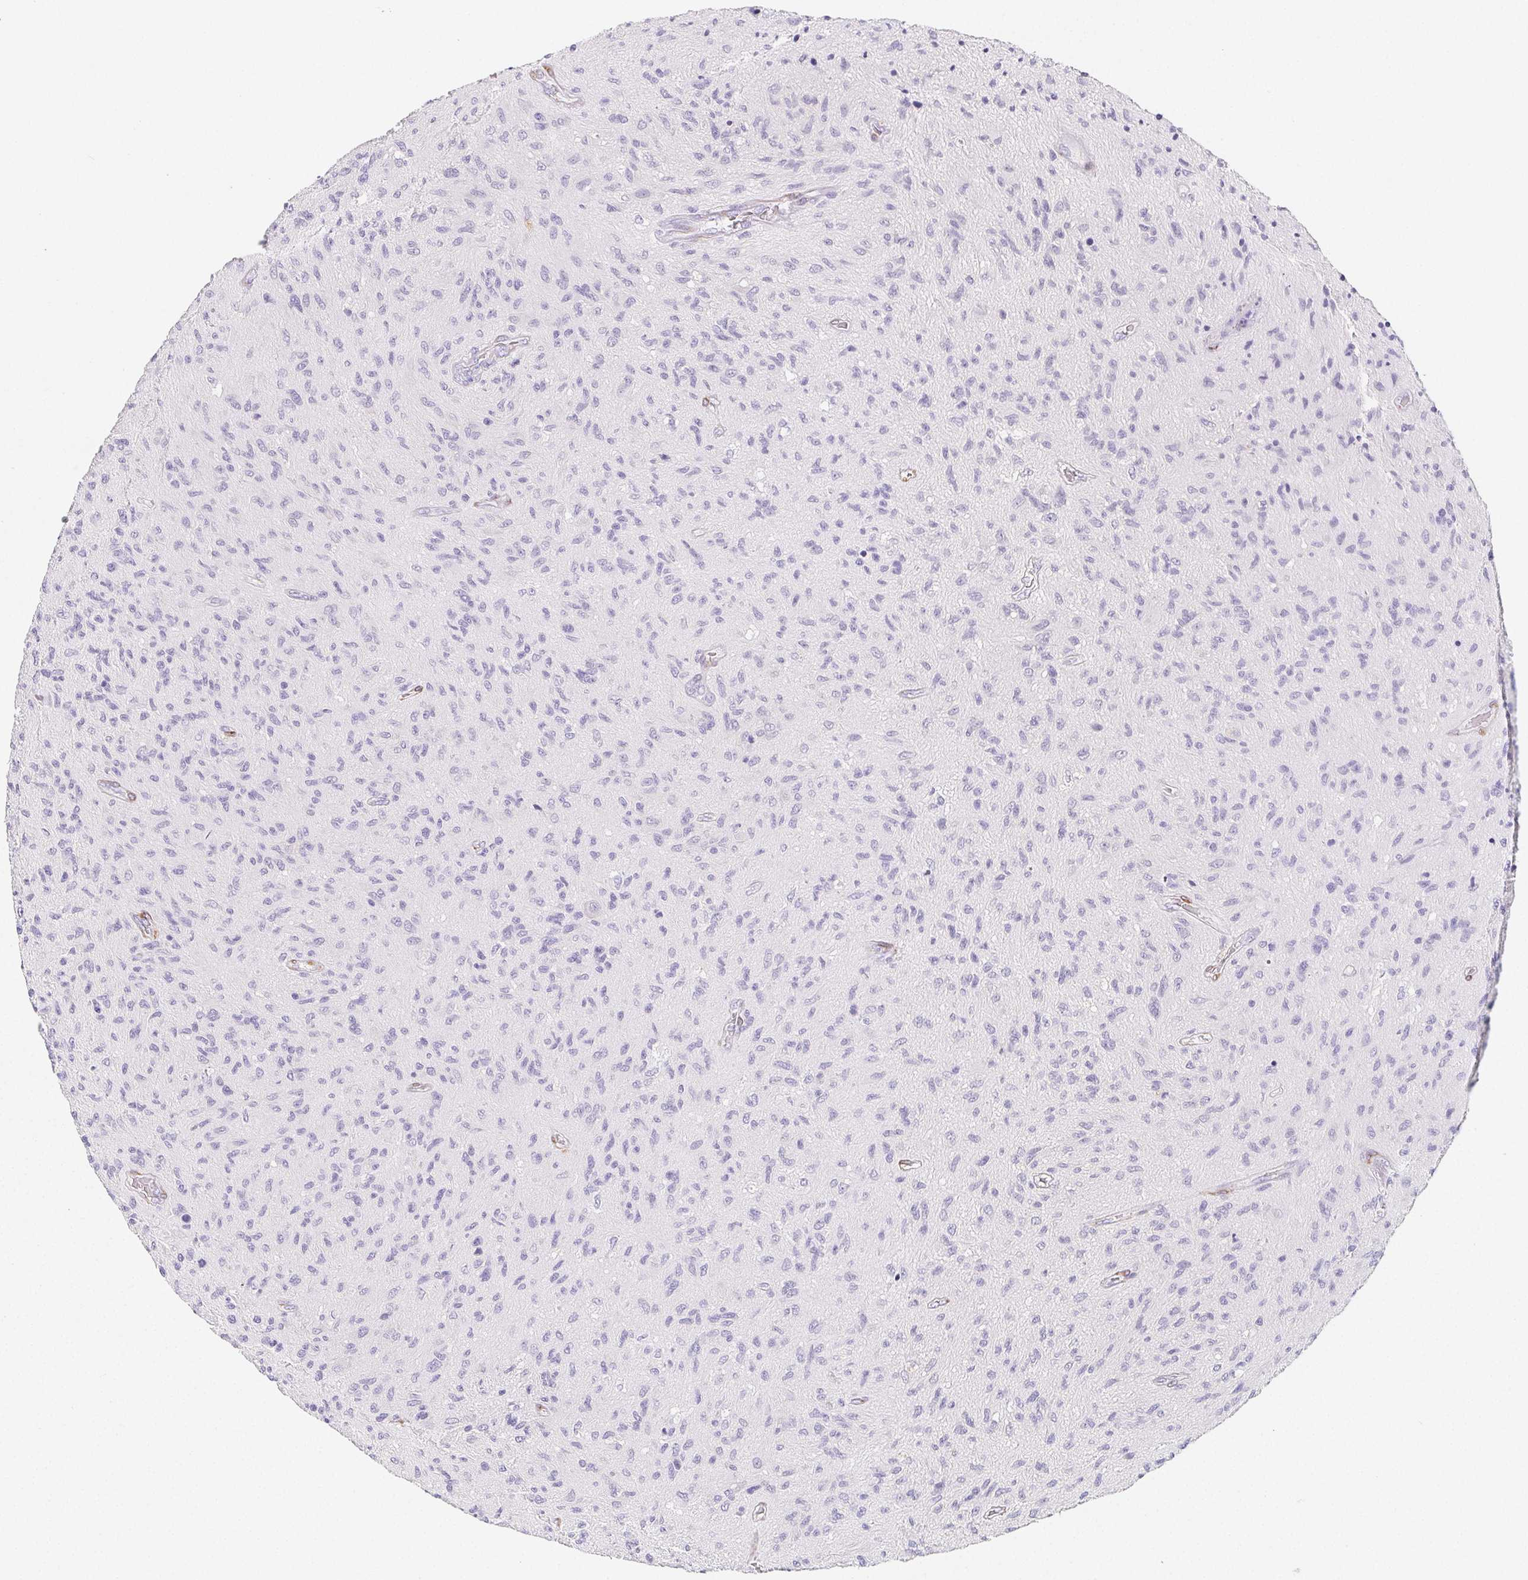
{"staining": {"intensity": "negative", "quantity": "none", "location": "none"}, "tissue": "glioma", "cell_type": "Tumor cells", "image_type": "cancer", "snomed": [{"axis": "morphology", "description": "Glioma, malignant, High grade"}, {"axis": "topography", "description": "Brain"}], "caption": "This is an immunohistochemistry (IHC) micrograph of human glioma. There is no positivity in tumor cells.", "gene": "HRC", "patient": {"sex": "male", "age": 54}}